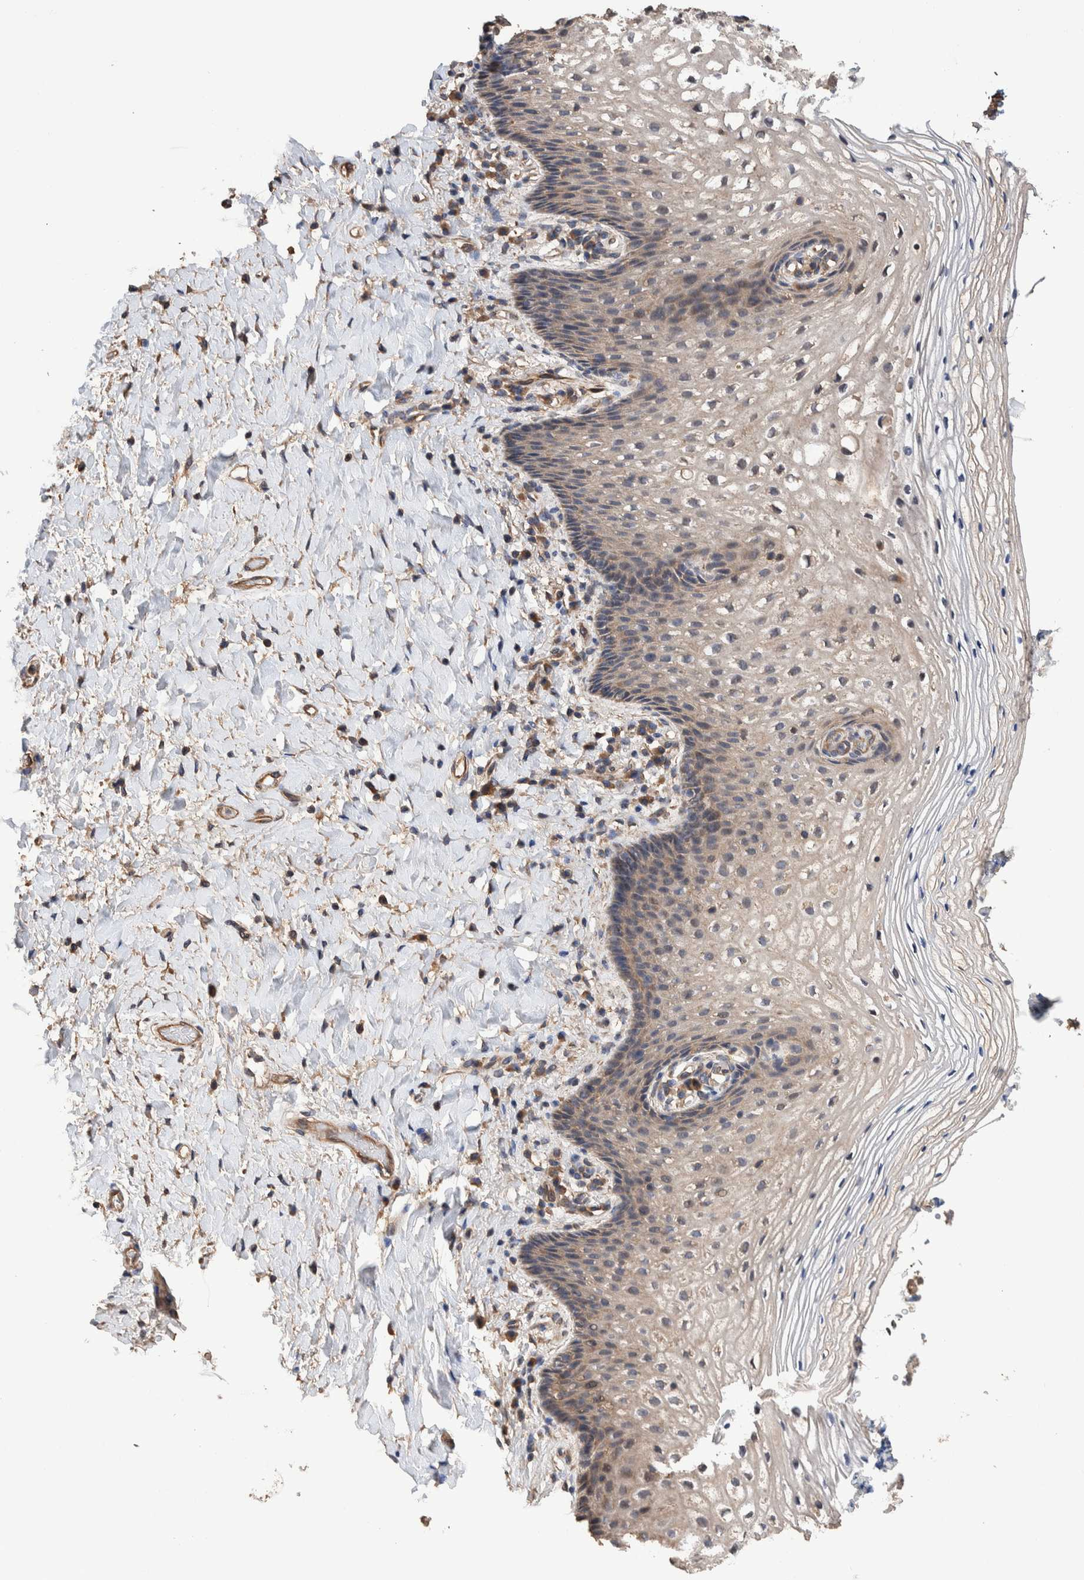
{"staining": {"intensity": "weak", "quantity": "<25%", "location": "cytoplasmic/membranous"}, "tissue": "vagina", "cell_type": "Squamous epithelial cells", "image_type": "normal", "snomed": [{"axis": "morphology", "description": "Normal tissue, NOS"}, {"axis": "topography", "description": "Vagina"}], "caption": "Vagina was stained to show a protein in brown. There is no significant staining in squamous epithelial cells. (DAB IHC with hematoxylin counter stain).", "gene": "SLC45A4", "patient": {"sex": "female", "age": 60}}